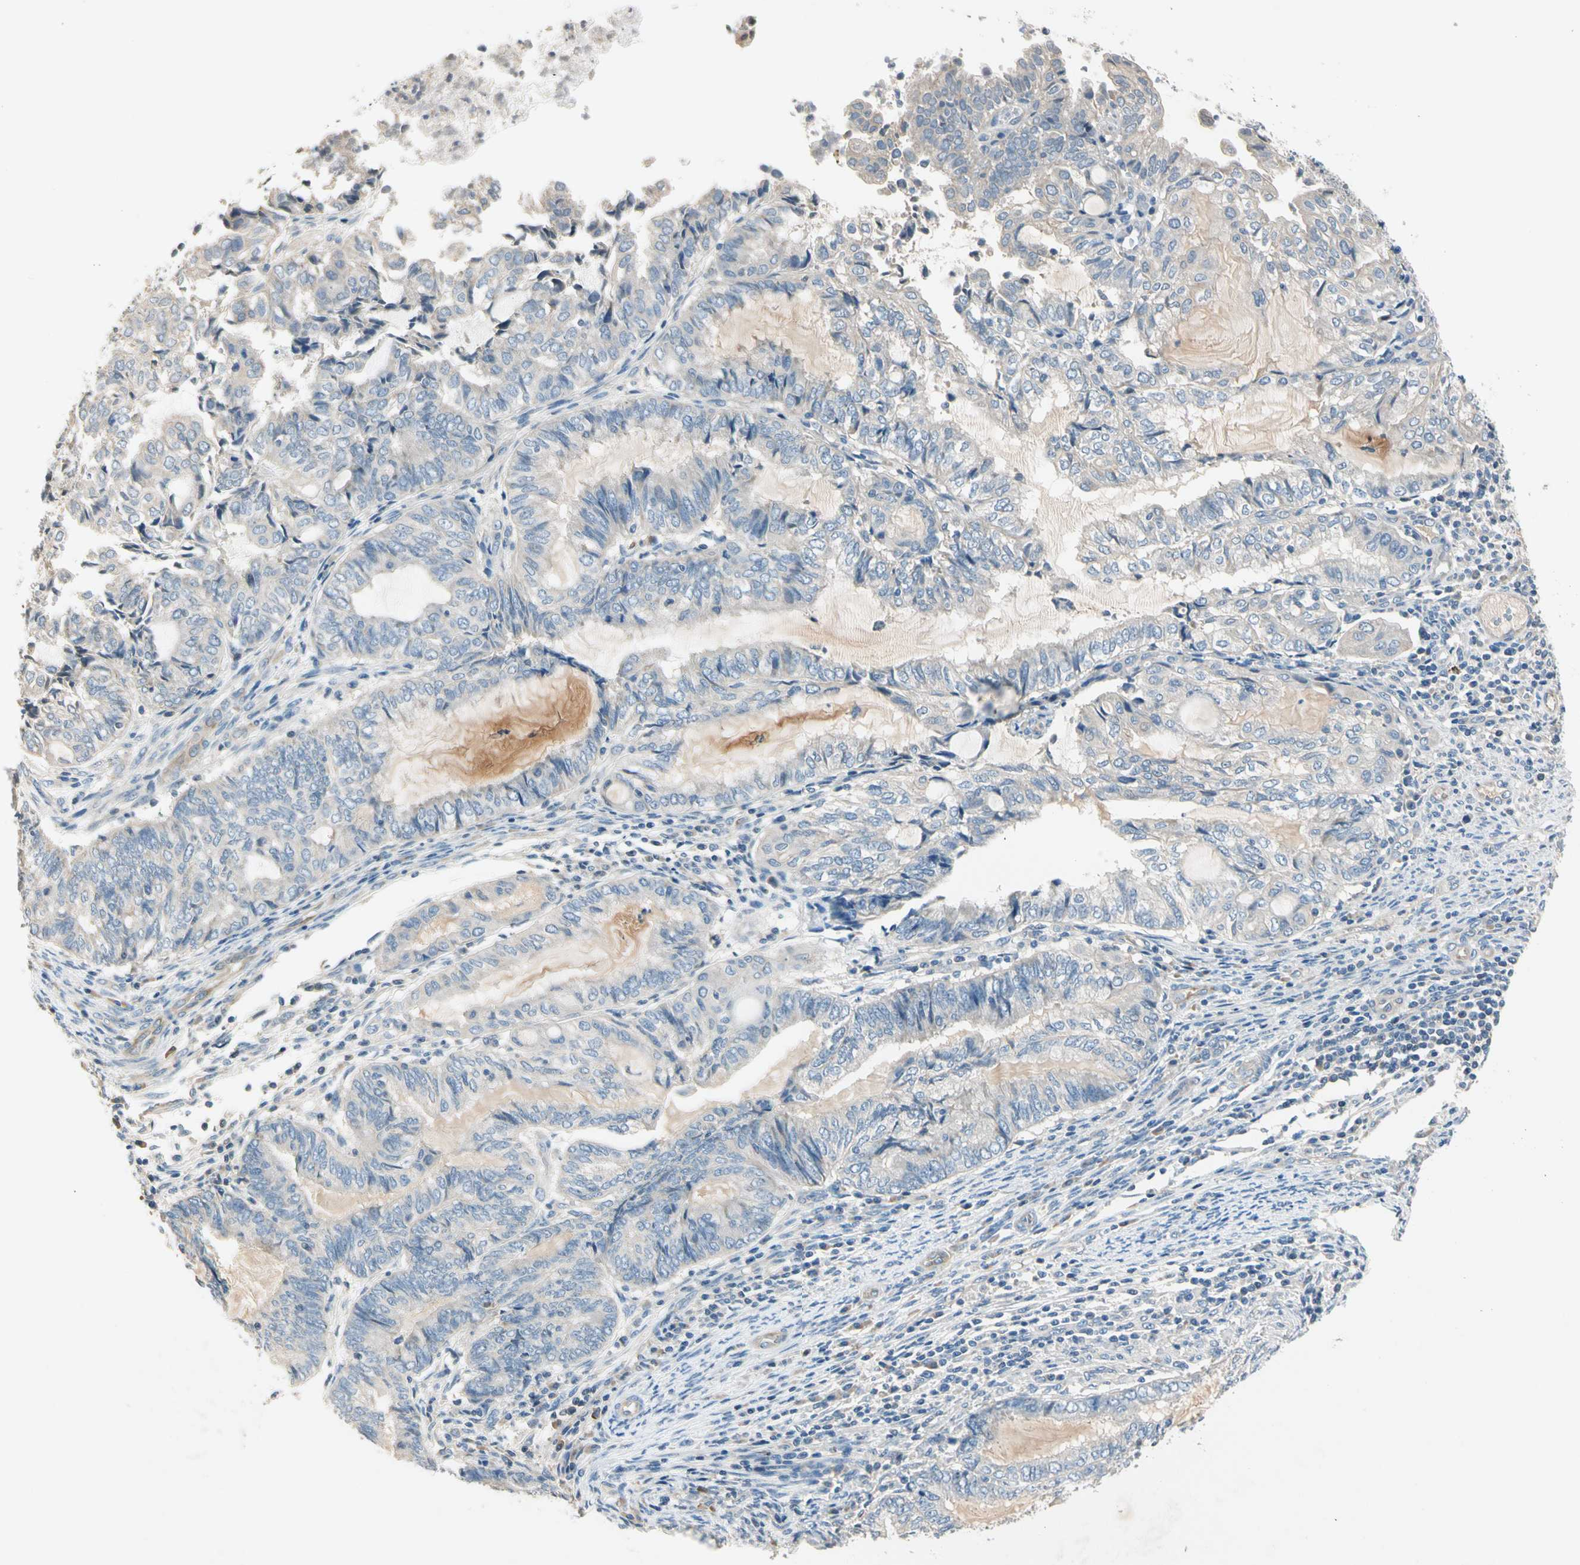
{"staining": {"intensity": "weak", "quantity": "<25%", "location": "cytoplasmic/membranous"}, "tissue": "endometrial cancer", "cell_type": "Tumor cells", "image_type": "cancer", "snomed": [{"axis": "morphology", "description": "Adenocarcinoma, NOS"}, {"axis": "topography", "description": "Uterus"}, {"axis": "topography", "description": "Endometrium"}], "caption": "Immunohistochemistry image of neoplastic tissue: human endometrial adenocarcinoma stained with DAB reveals no significant protein expression in tumor cells.", "gene": "GPR153", "patient": {"sex": "female", "age": 70}}